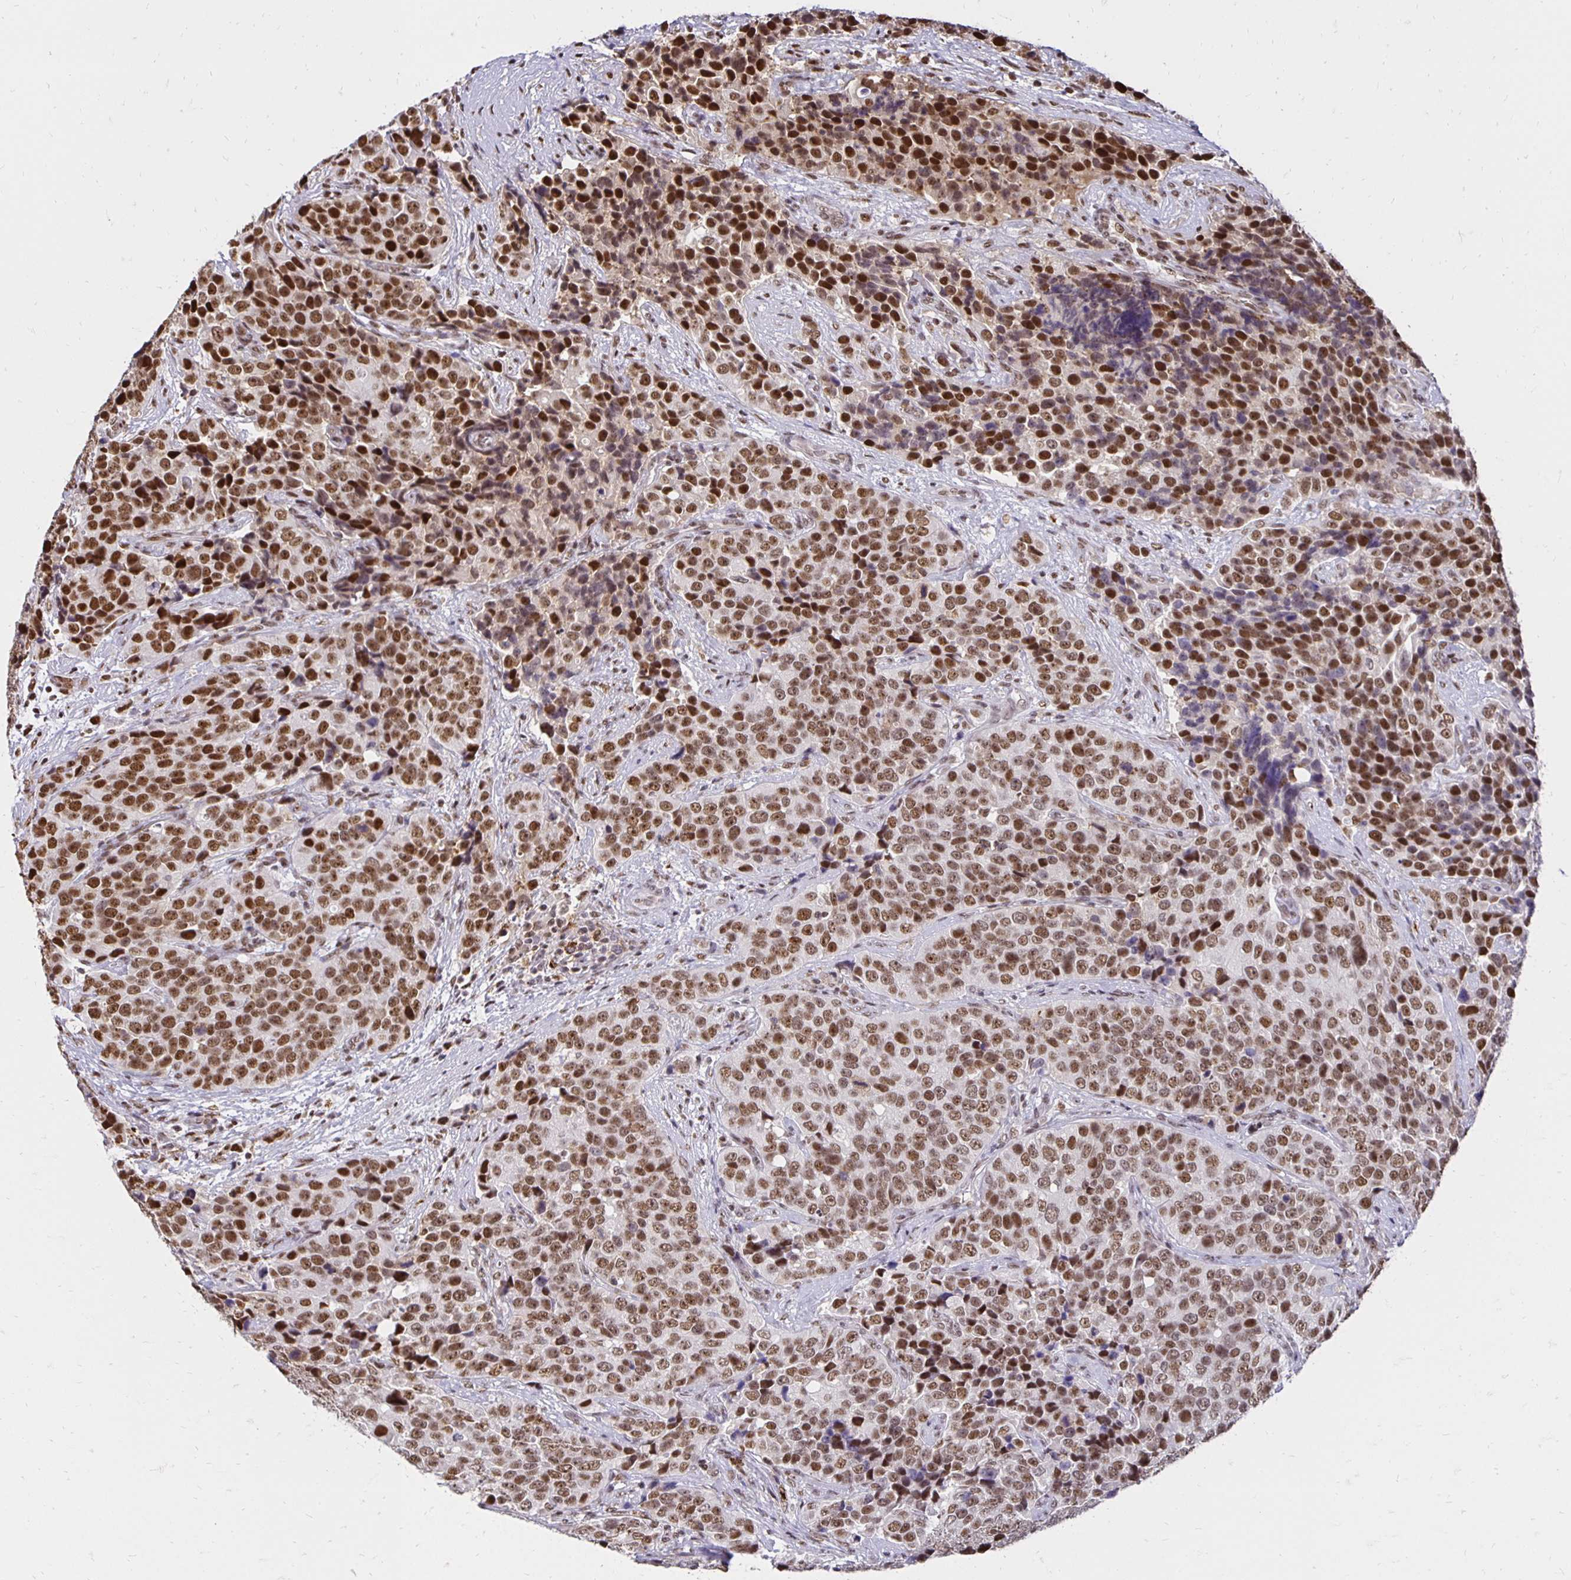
{"staining": {"intensity": "moderate", "quantity": ">75%", "location": "nuclear"}, "tissue": "urothelial cancer", "cell_type": "Tumor cells", "image_type": "cancer", "snomed": [{"axis": "morphology", "description": "Urothelial carcinoma, NOS"}, {"axis": "topography", "description": "Urinary bladder"}], "caption": "Immunohistochemical staining of human urothelial cancer shows medium levels of moderate nuclear protein staining in about >75% of tumor cells.", "gene": "ZNF579", "patient": {"sex": "male", "age": 52}}